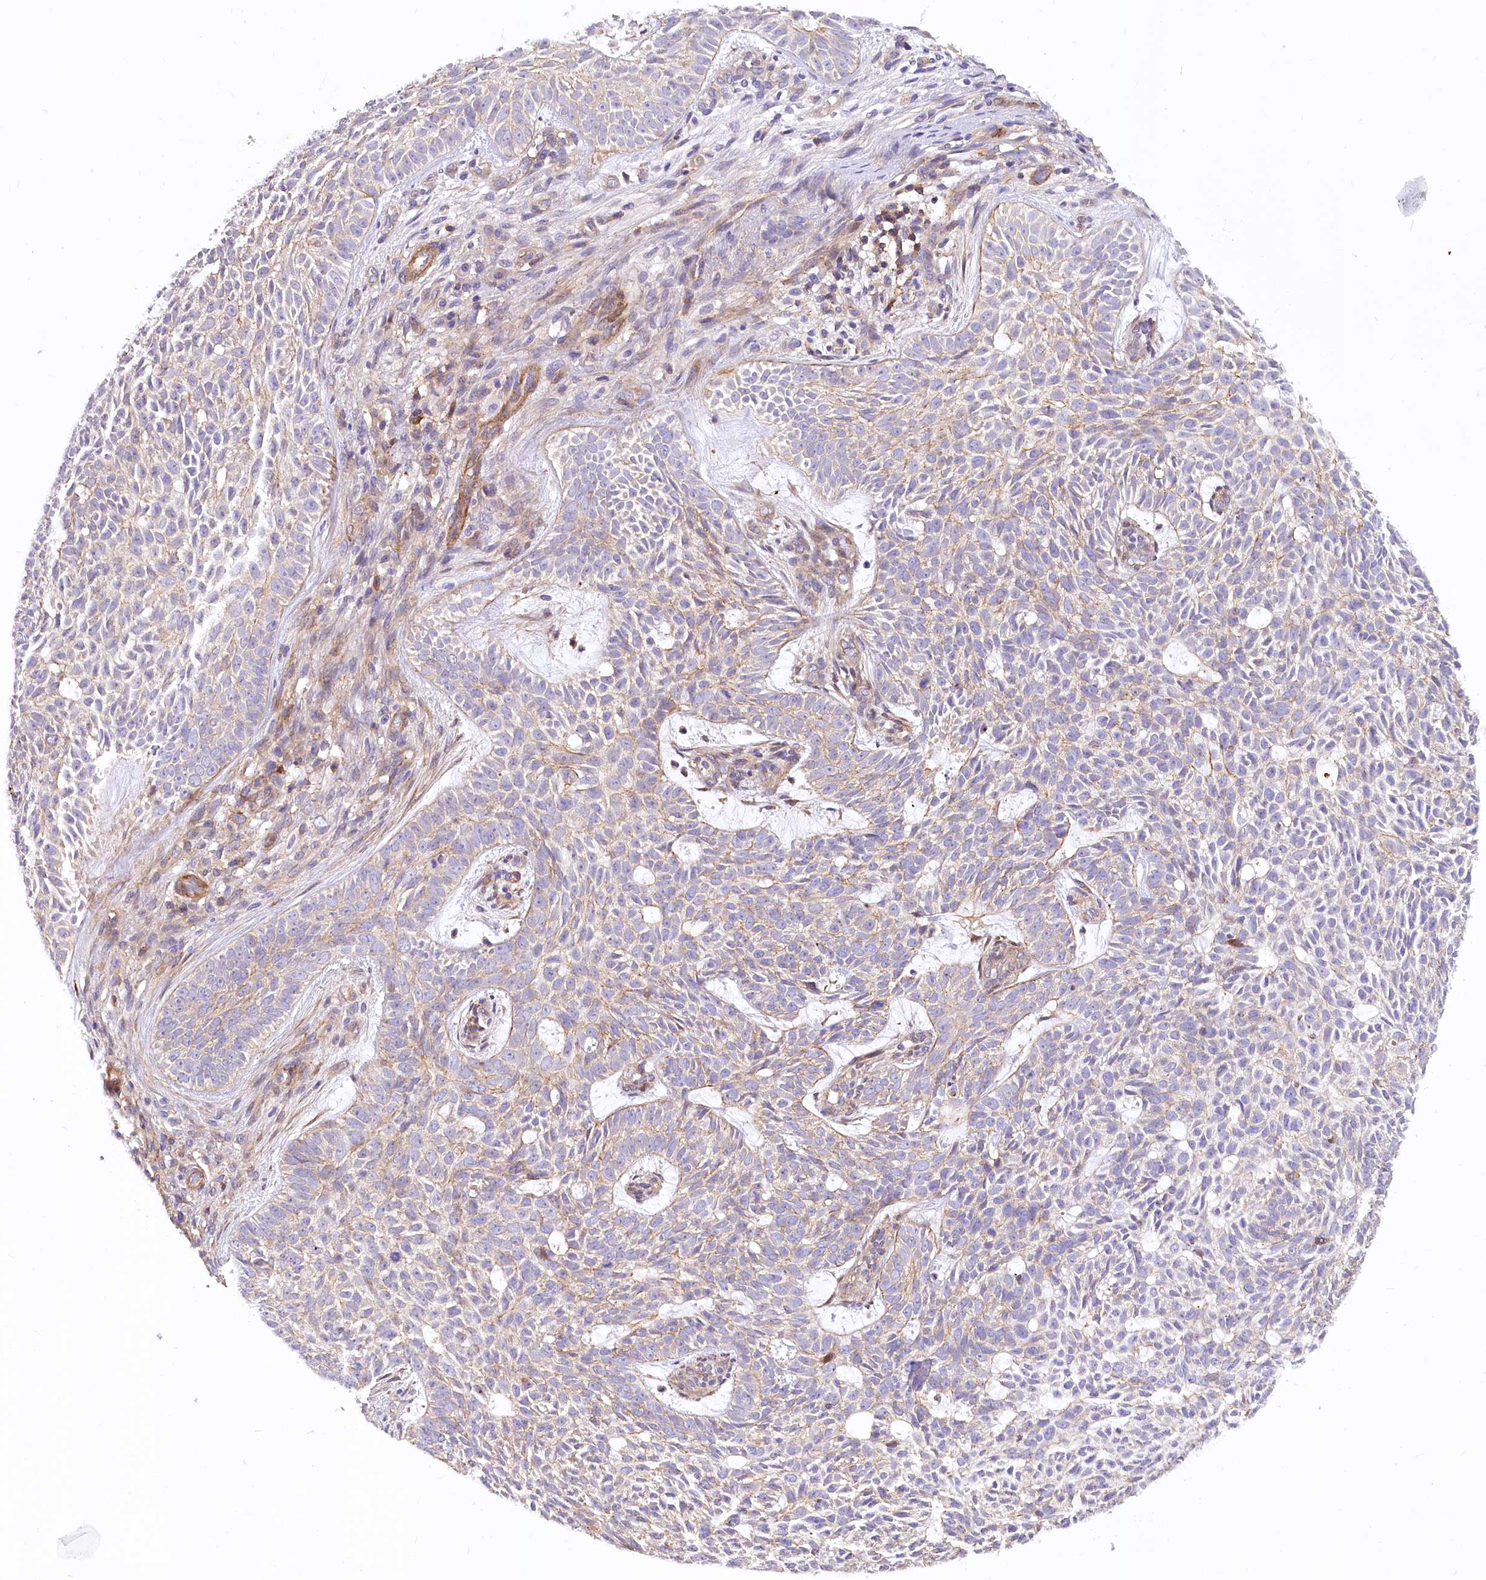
{"staining": {"intensity": "weak", "quantity": "<25%", "location": "cytoplasmic/membranous"}, "tissue": "skin cancer", "cell_type": "Tumor cells", "image_type": "cancer", "snomed": [{"axis": "morphology", "description": "Basal cell carcinoma"}, {"axis": "topography", "description": "Skin"}], "caption": "IHC of skin cancer (basal cell carcinoma) shows no expression in tumor cells.", "gene": "DPP3", "patient": {"sex": "male", "age": 75}}